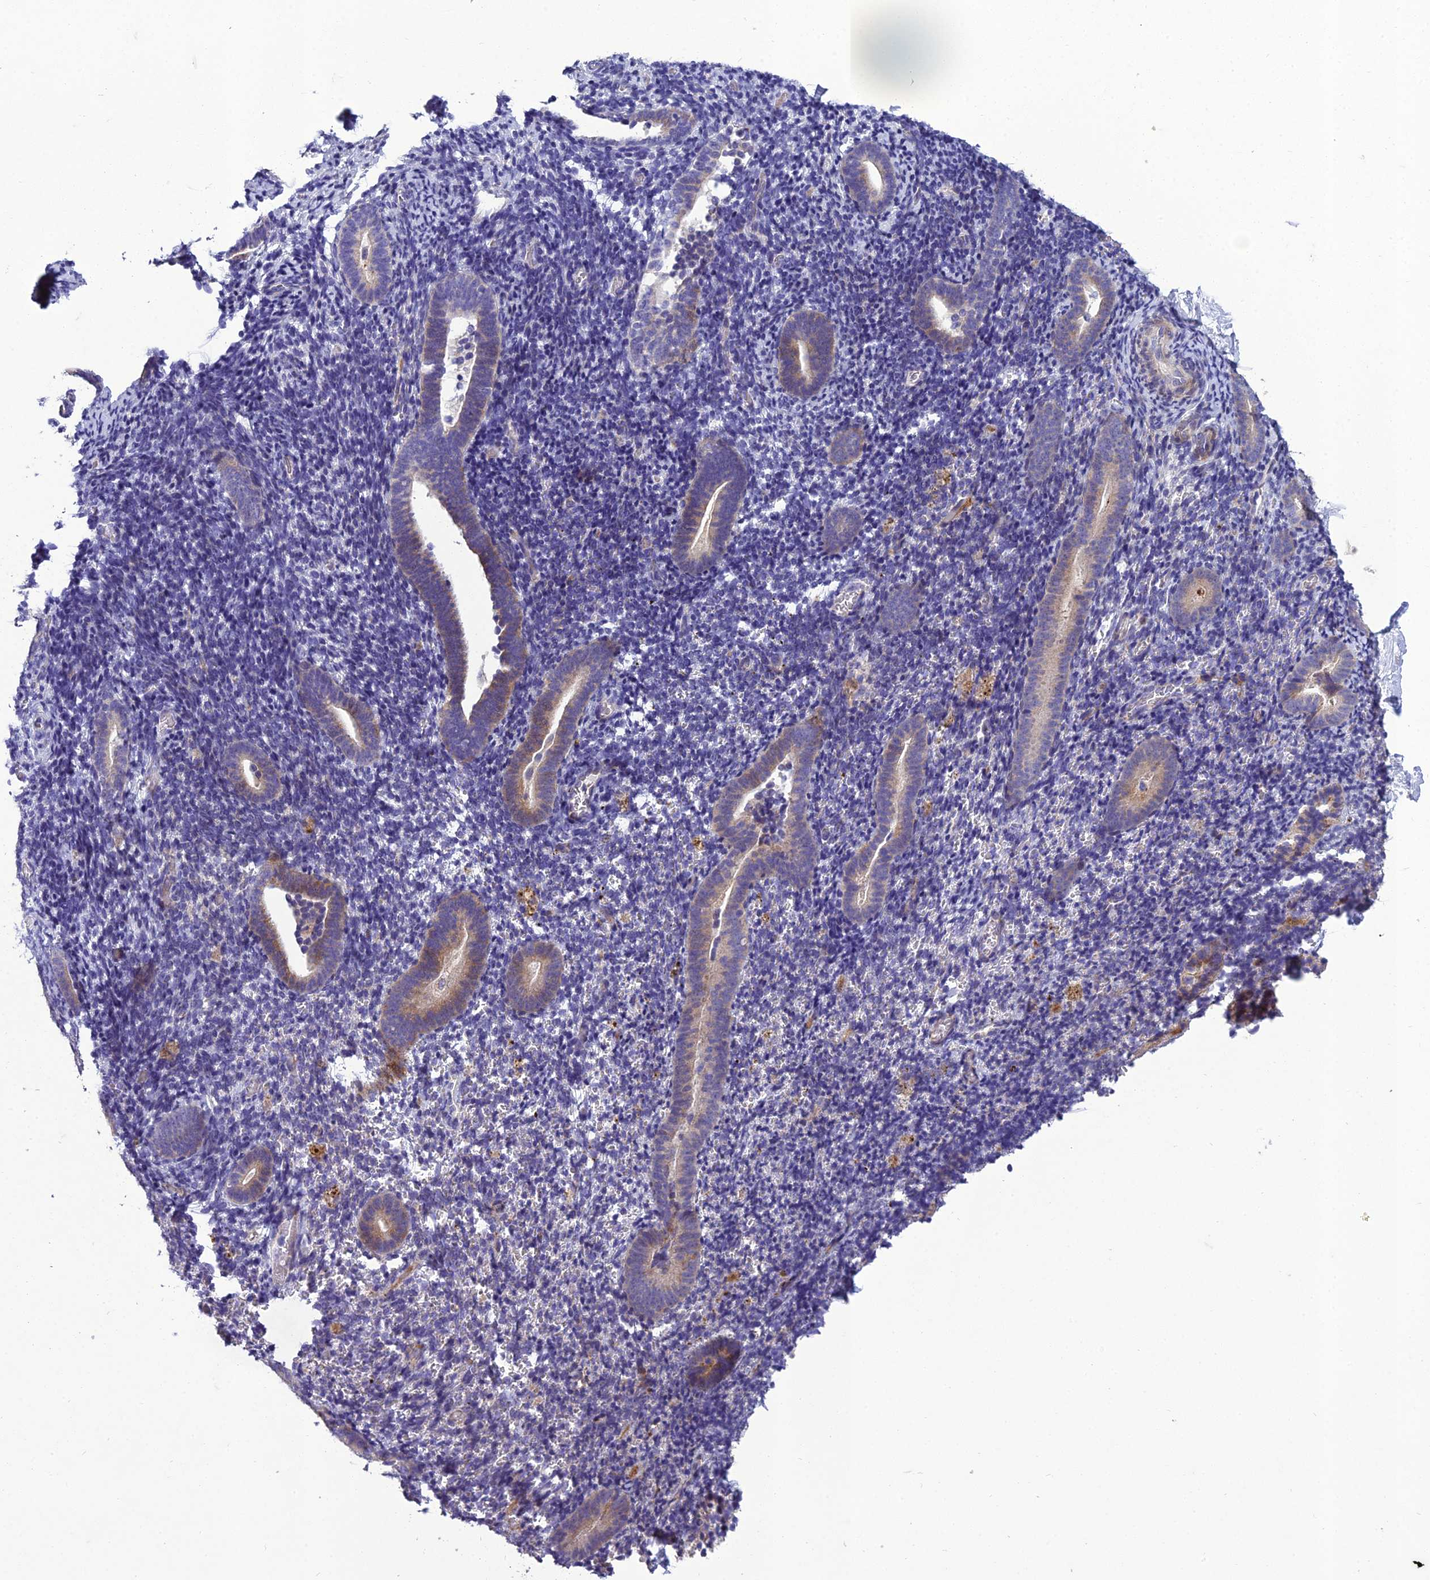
{"staining": {"intensity": "negative", "quantity": "none", "location": "none"}, "tissue": "endometrium", "cell_type": "Cells in endometrial stroma", "image_type": "normal", "snomed": [{"axis": "morphology", "description": "Normal tissue, NOS"}, {"axis": "topography", "description": "Endometrium"}], "caption": "A photomicrograph of human endometrium is negative for staining in cells in endometrial stroma. (Stains: DAB (3,3'-diaminobenzidine) IHC with hematoxylin counter stain, Microscopy: brightfield microscopy at high magnification).", "gene": "ADIPOR2", "patient": {"sex": "female", "age": 51}}